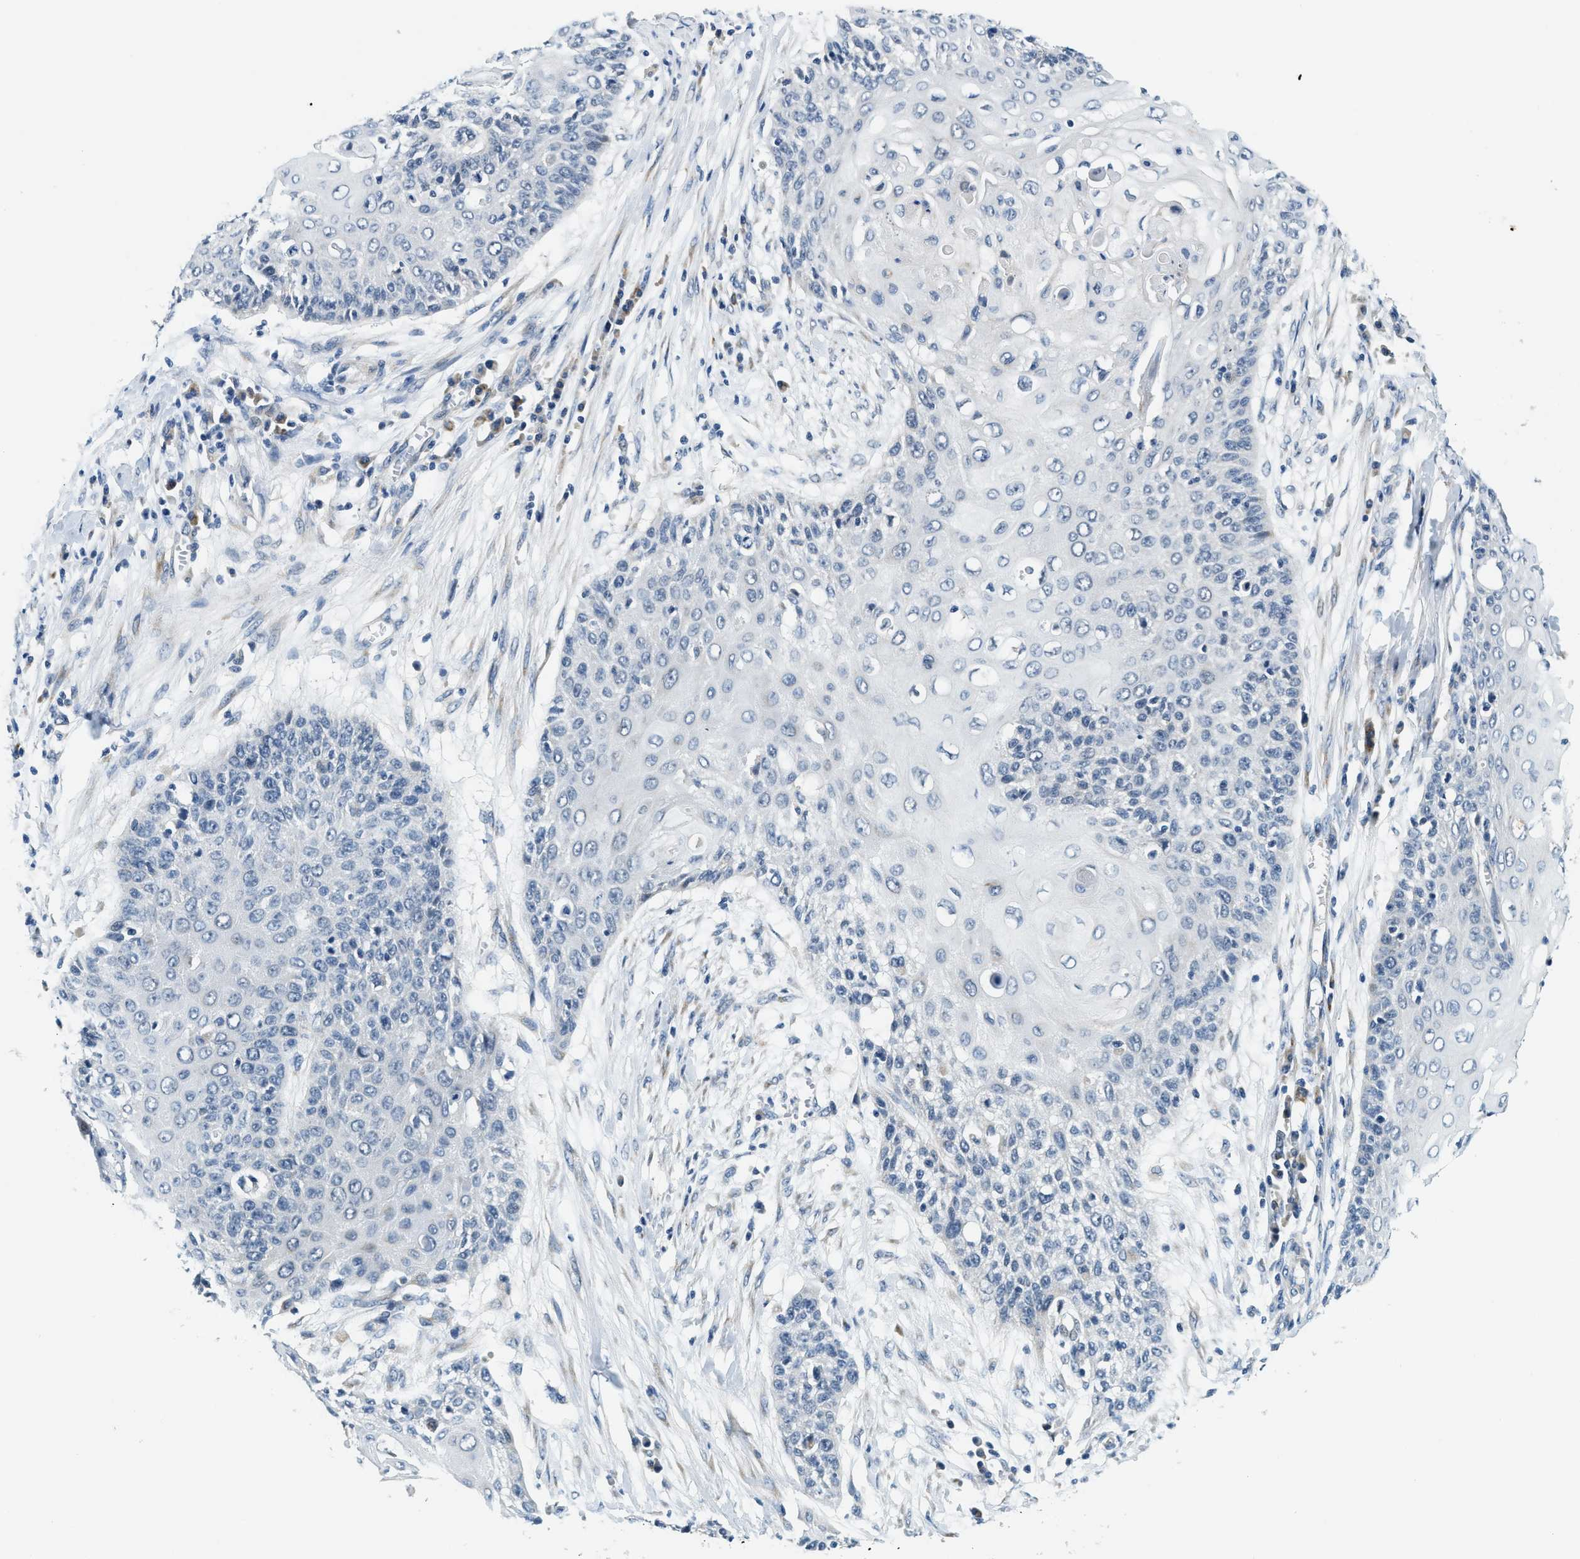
{"staining": {"intensity": "negative", "quantity": "none", "location": "none"}, "tissue": "cervical cancer", "cell_type": "Tumor cells", "image_type": "cancer", "snomed": [{"axis": "morphology", "description": "Squamous cell carcinoma, NOS"}, {"axis": "topography", "description": "Cervix"}], "caption": "Squamous cell carcinoma (cervical) stained for a protein using immunohistochemistry (IHC) demonstrates no positivity tumor cells.", "gene": "YAE1", "patient": {"sex": "female", "age": 39}}